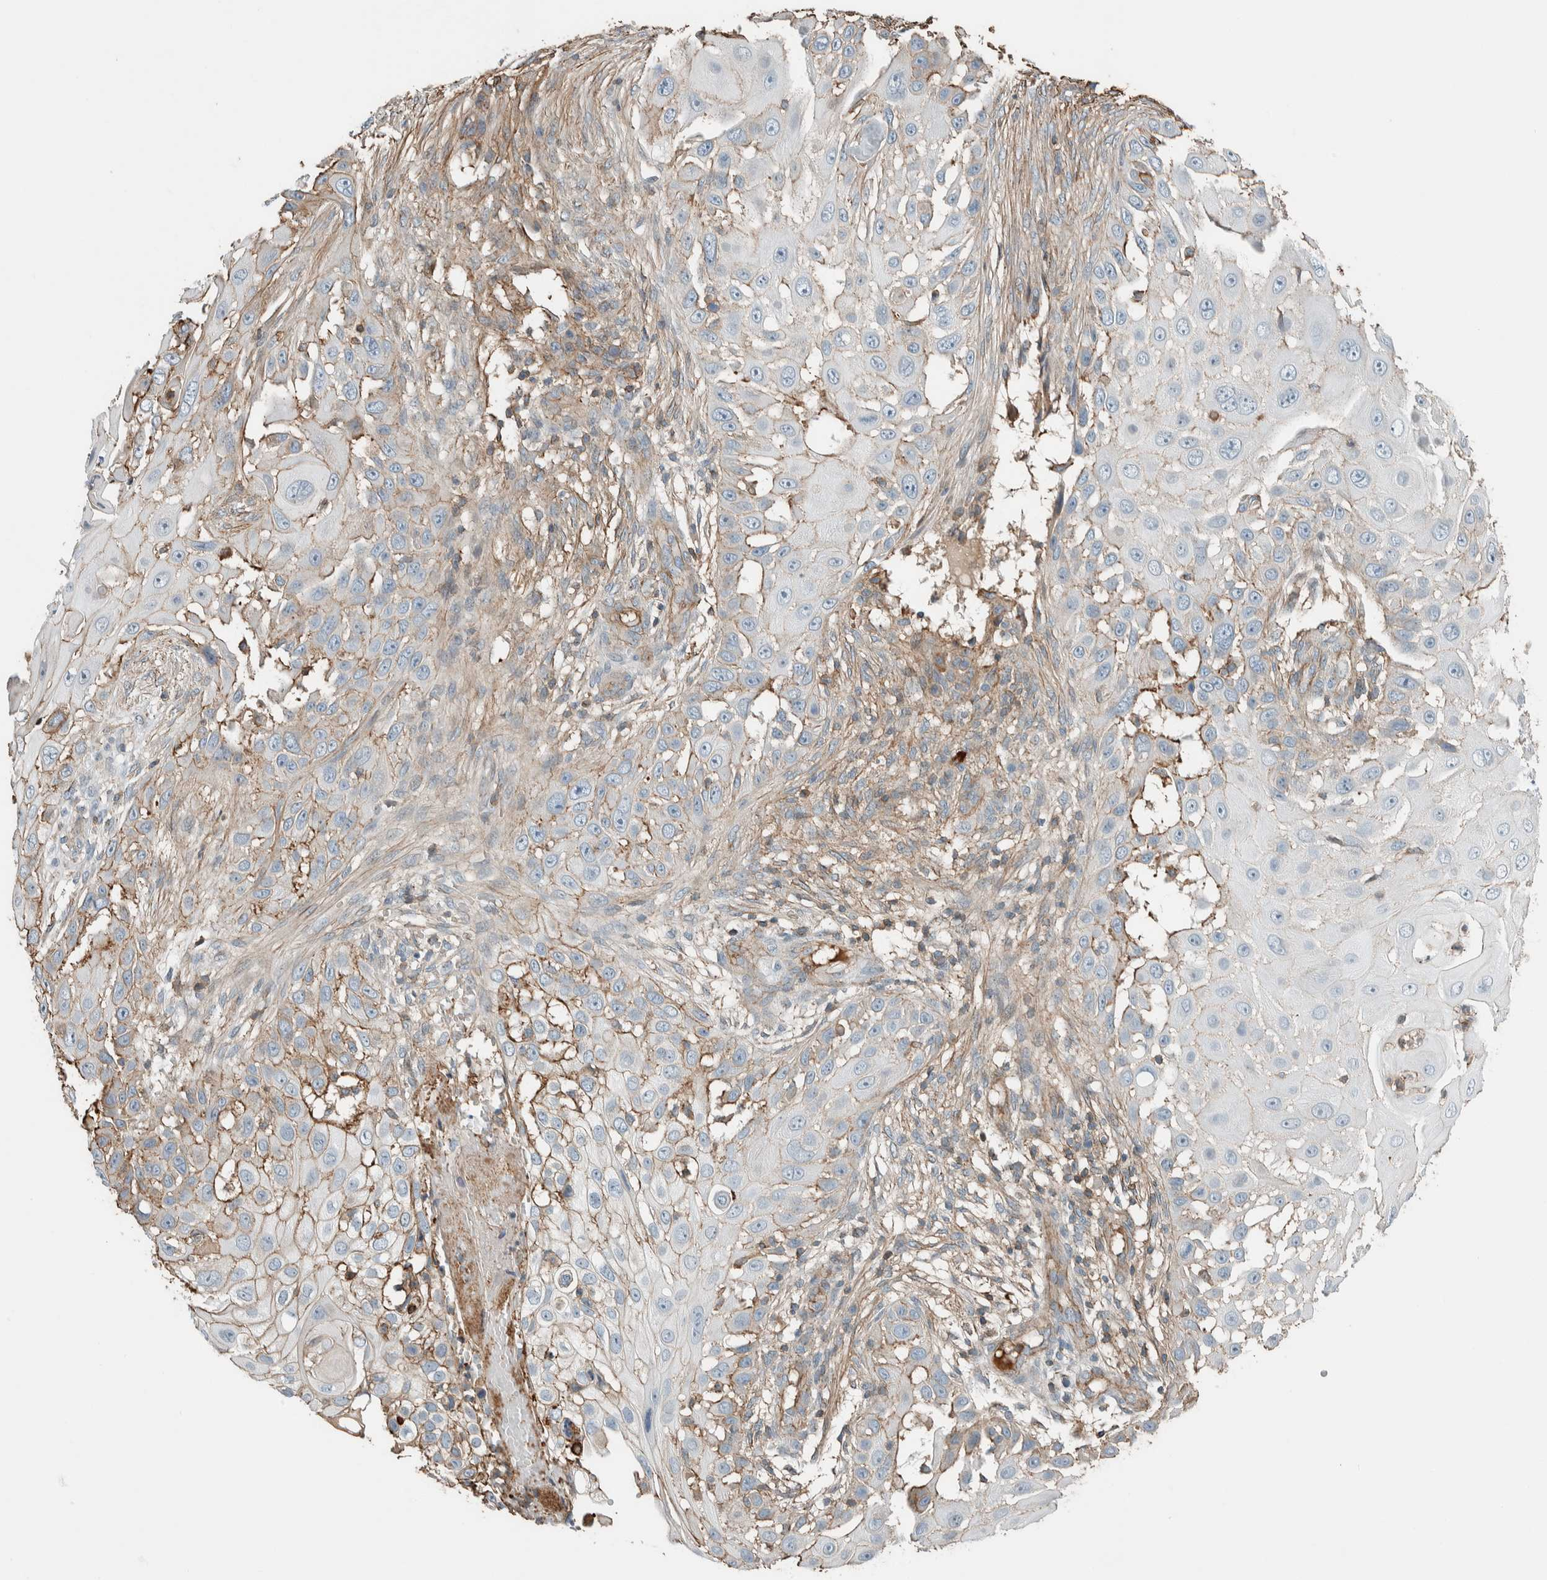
{"staining": {"intensity": "weak", "quantity": "<25%", "location": "cytoplasmic/membranous"}, "tissue": "skin cancer", "cell_type": "Tumor cells", "image_type": "cancer", "snomed": [{"axis": "morphology", "description": "Squamous cell carcinoma, NOS"}, {"axis": "topography", "description": "Skin"}], "caption": "Tumor cells show no significant protein staining in squamous cell carcinoma (skin).", "gene": "CTBP2", "patient": {"sex": "female", "age": 44}}